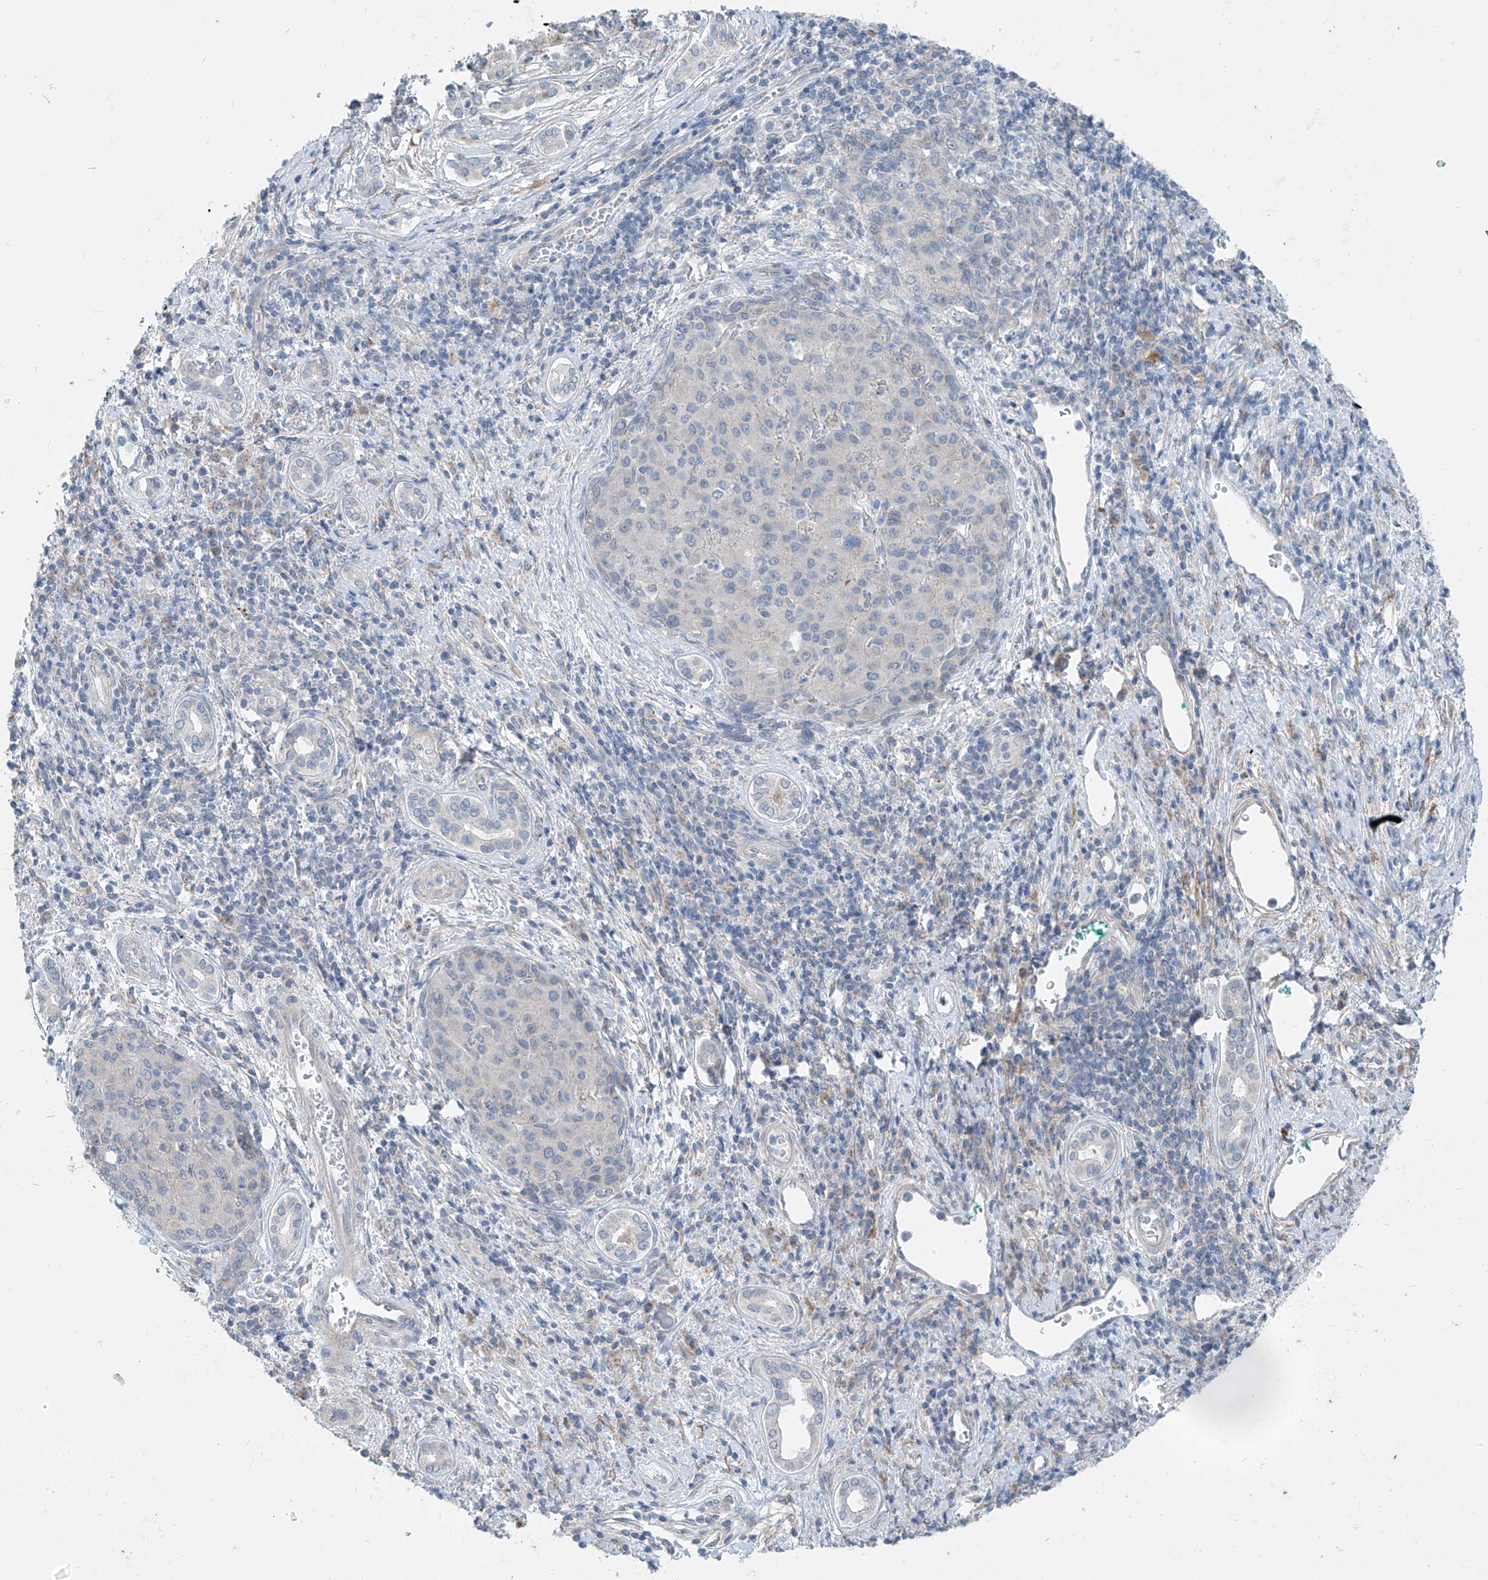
{"staining": {"intensity": "negative", "quantity": "none", "location": "none"}, "tissue": "liver cancer", "cell_type": "Tumor cells", "image_type": "cancer", "snomed": [{"axis": "morphology", "description": "Carcinoma, Hepatocellular, NOS"}, {"axis": "topography", "description": "Liver"}], "caption": "An image of hepatocellular carcinoma (liver) stained for a protein reveals no brown staining in tumor cells.", "gene": "KRTAP25-1", "patient": {"sex": "male", "age": 65}}